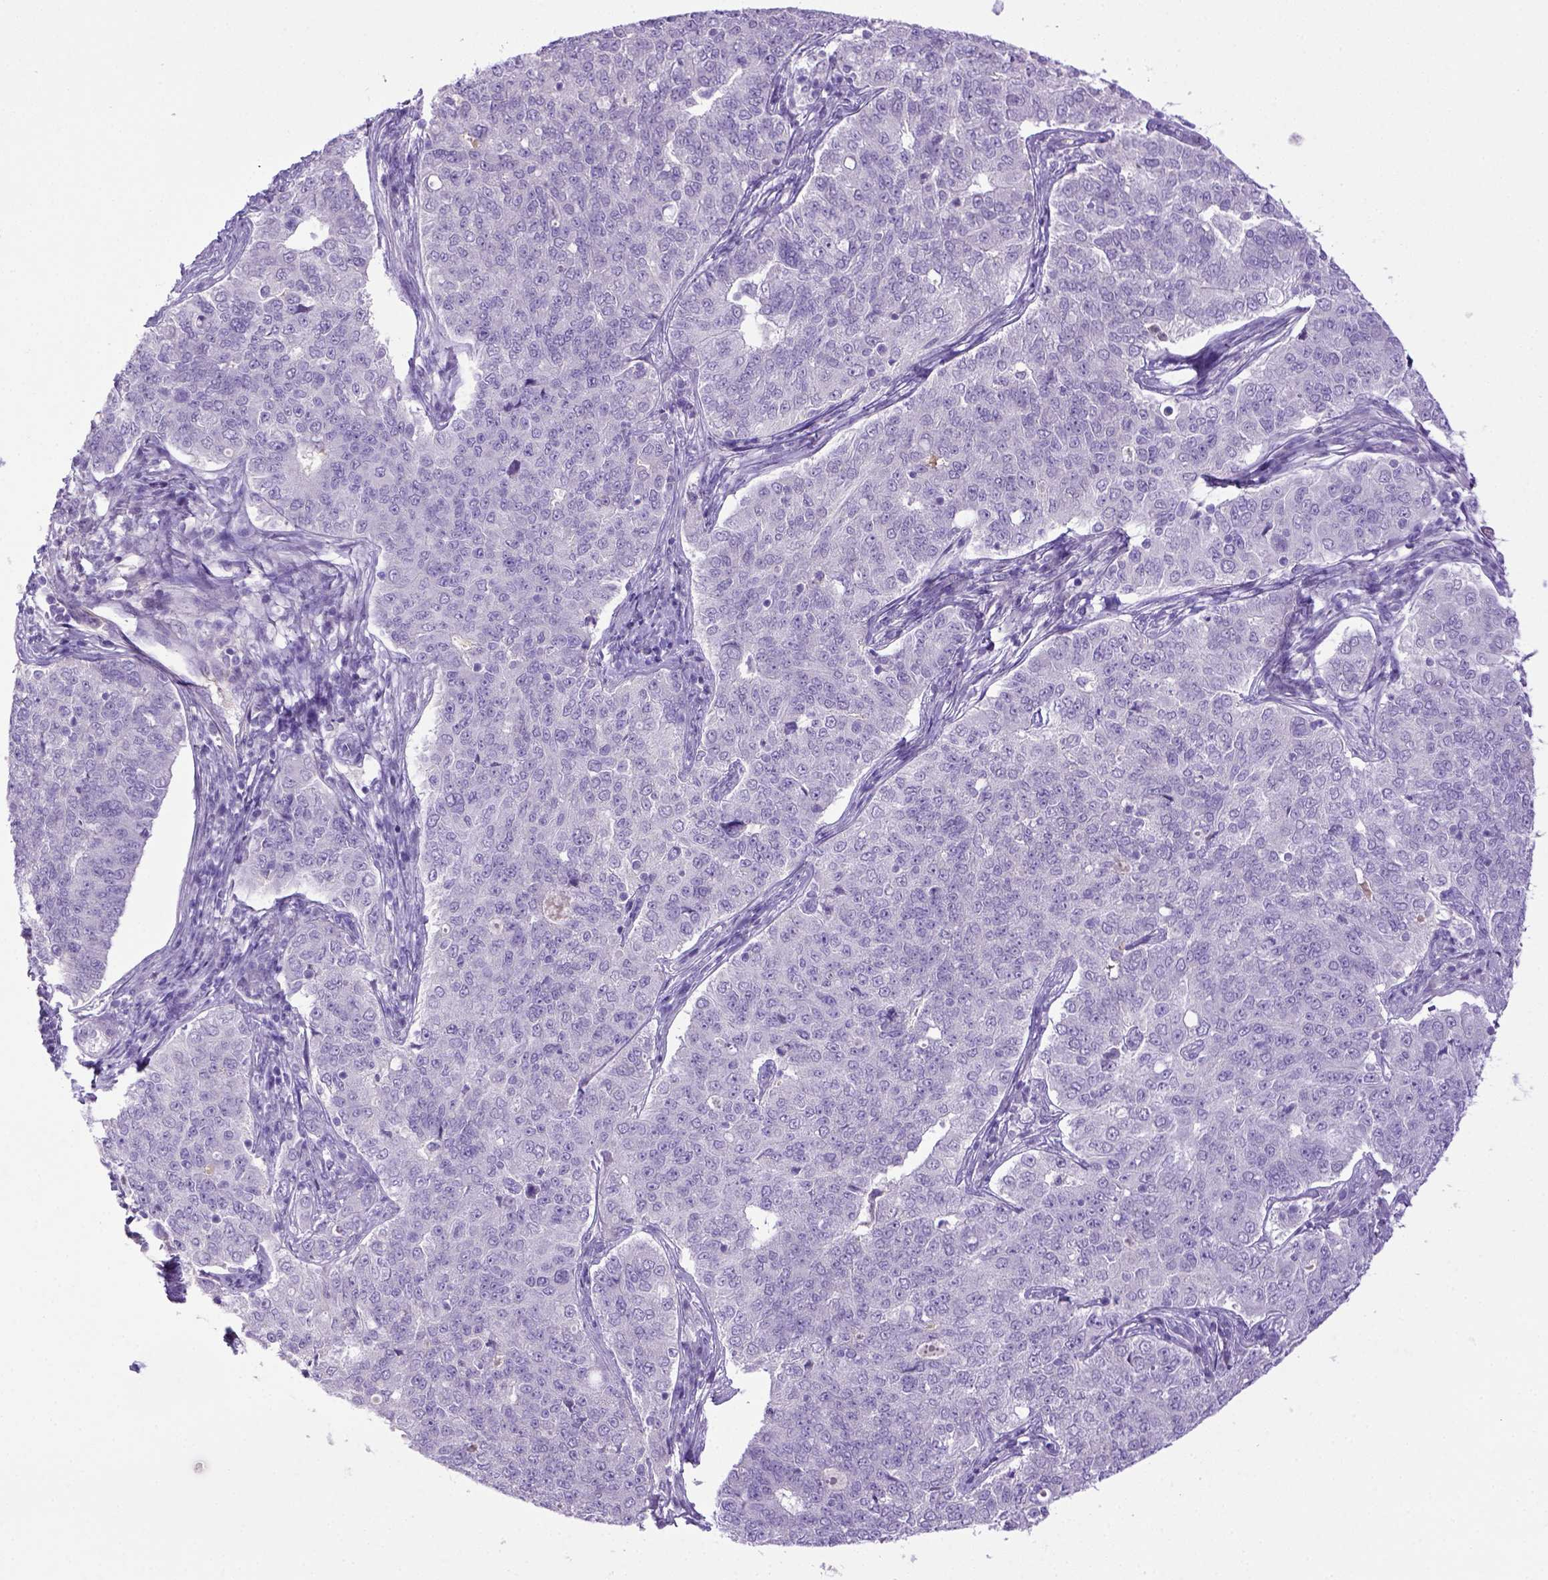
{"staining": {"intensity": "negative", "quantity": "none", "location": "none"}, "tissue": "endometrial cancer", "cell_type": "Tumor cells", "image_type": "cancer", "snomed": [{"axis": "morphology", "description": "Adenocarcinoma, NOS"}, {"axis": "topography", "description": "Endometrium"}], "caption": "IHC micrograph of human endometrial cancer (adenocarcinoma) stained for a protein (brown), which reveals no positivity in tumor cells.", "gene": "ITIH4", "patient": {"sex": "female", "age": 43}}